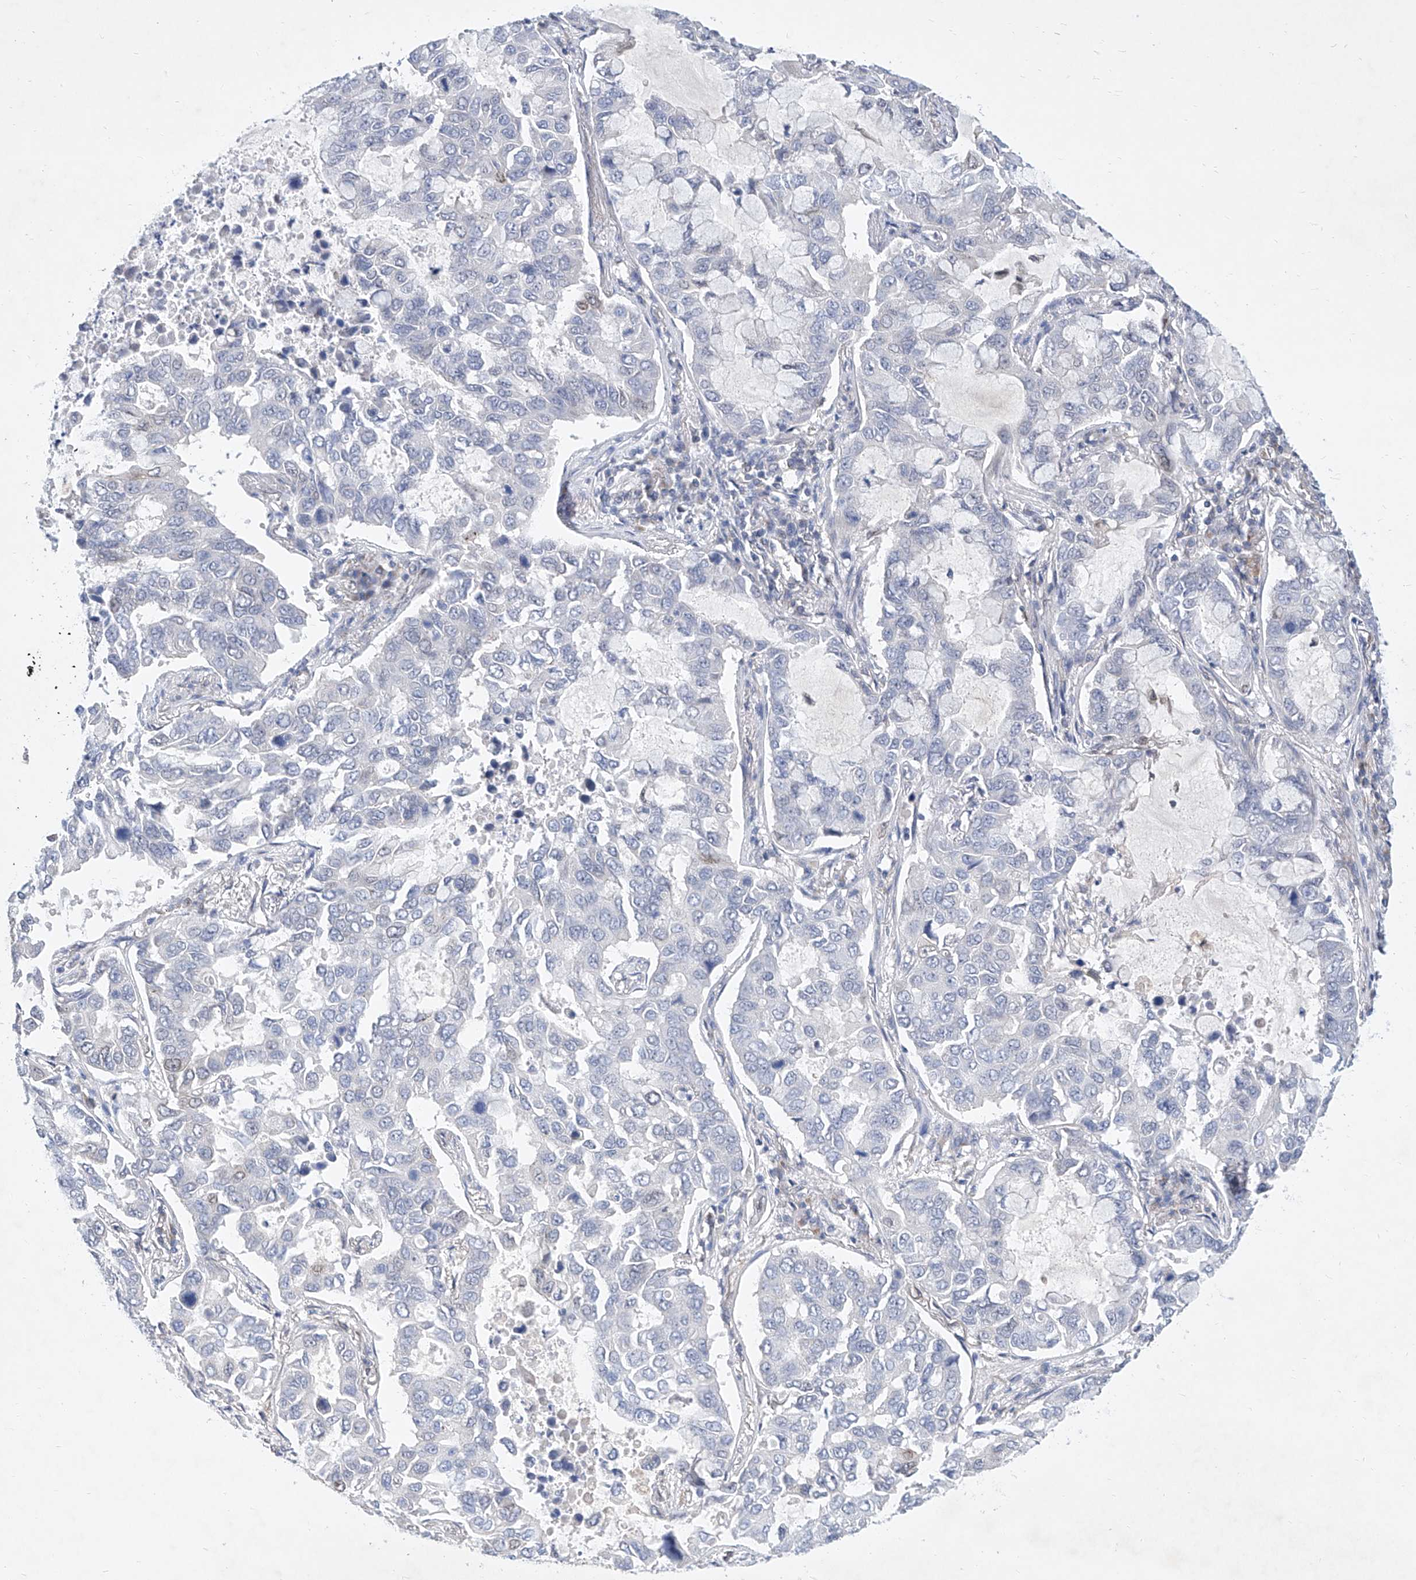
{"staining": {"intensity": "moderate", "quantity": "<25%", "location": "cytoplasmic/membranous,nuclear"}, "tissue": "lung cancer", "cell_type": "Tumor cells", "image_type": "cancer", "snomed": [{"axis": "morphology", "description": "Adenocarcinoma, NOS"}, {"axis": "topography", "description": "Lung"}], "caption": "Brown immunohistochemical staining in human lung cancer (adenocarcinoma) exhibits moderate cytoplasmic/membranous and nuclear positivity in approximately <25% of tumor cells.", "gene": "MX2", "patient": {"sex": "male", "age": 64}}